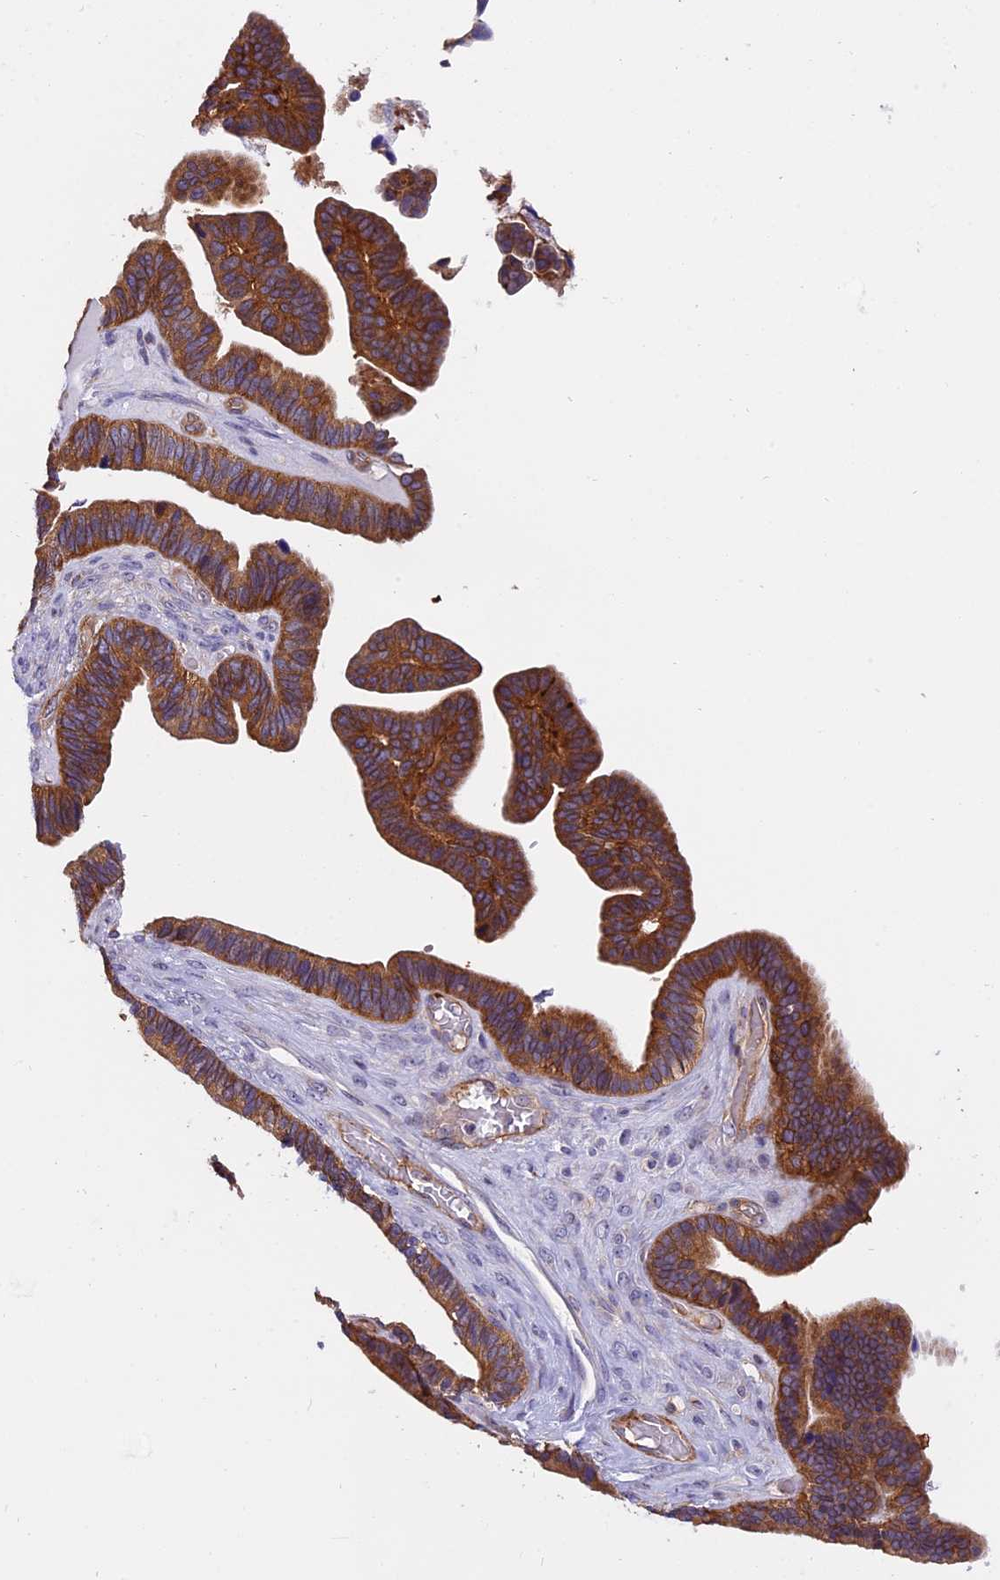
{"staining": {"intensity": "strong", "quantity": ">75%", "location": "cytoplasmic/membranous"}, "tissue": "ovarian cancer", "cell_type": "Tumor cells", "image_type": "cancer", "snomed": [{"axis": "morphology", "description": "Cystadenocarcinoma, serous, NOS"}, {"axis": "topography", "description": "Ovary"}], "caption": "Immunohistochemistry of serous cystadenocarcinoma (ovarian) reveals high levels of strong cytoplasmic/membranous staining in approximately >75% of tumor cells.", "gene": "EHBP1L1", "patient": {"sex": "female", "age": 56}}